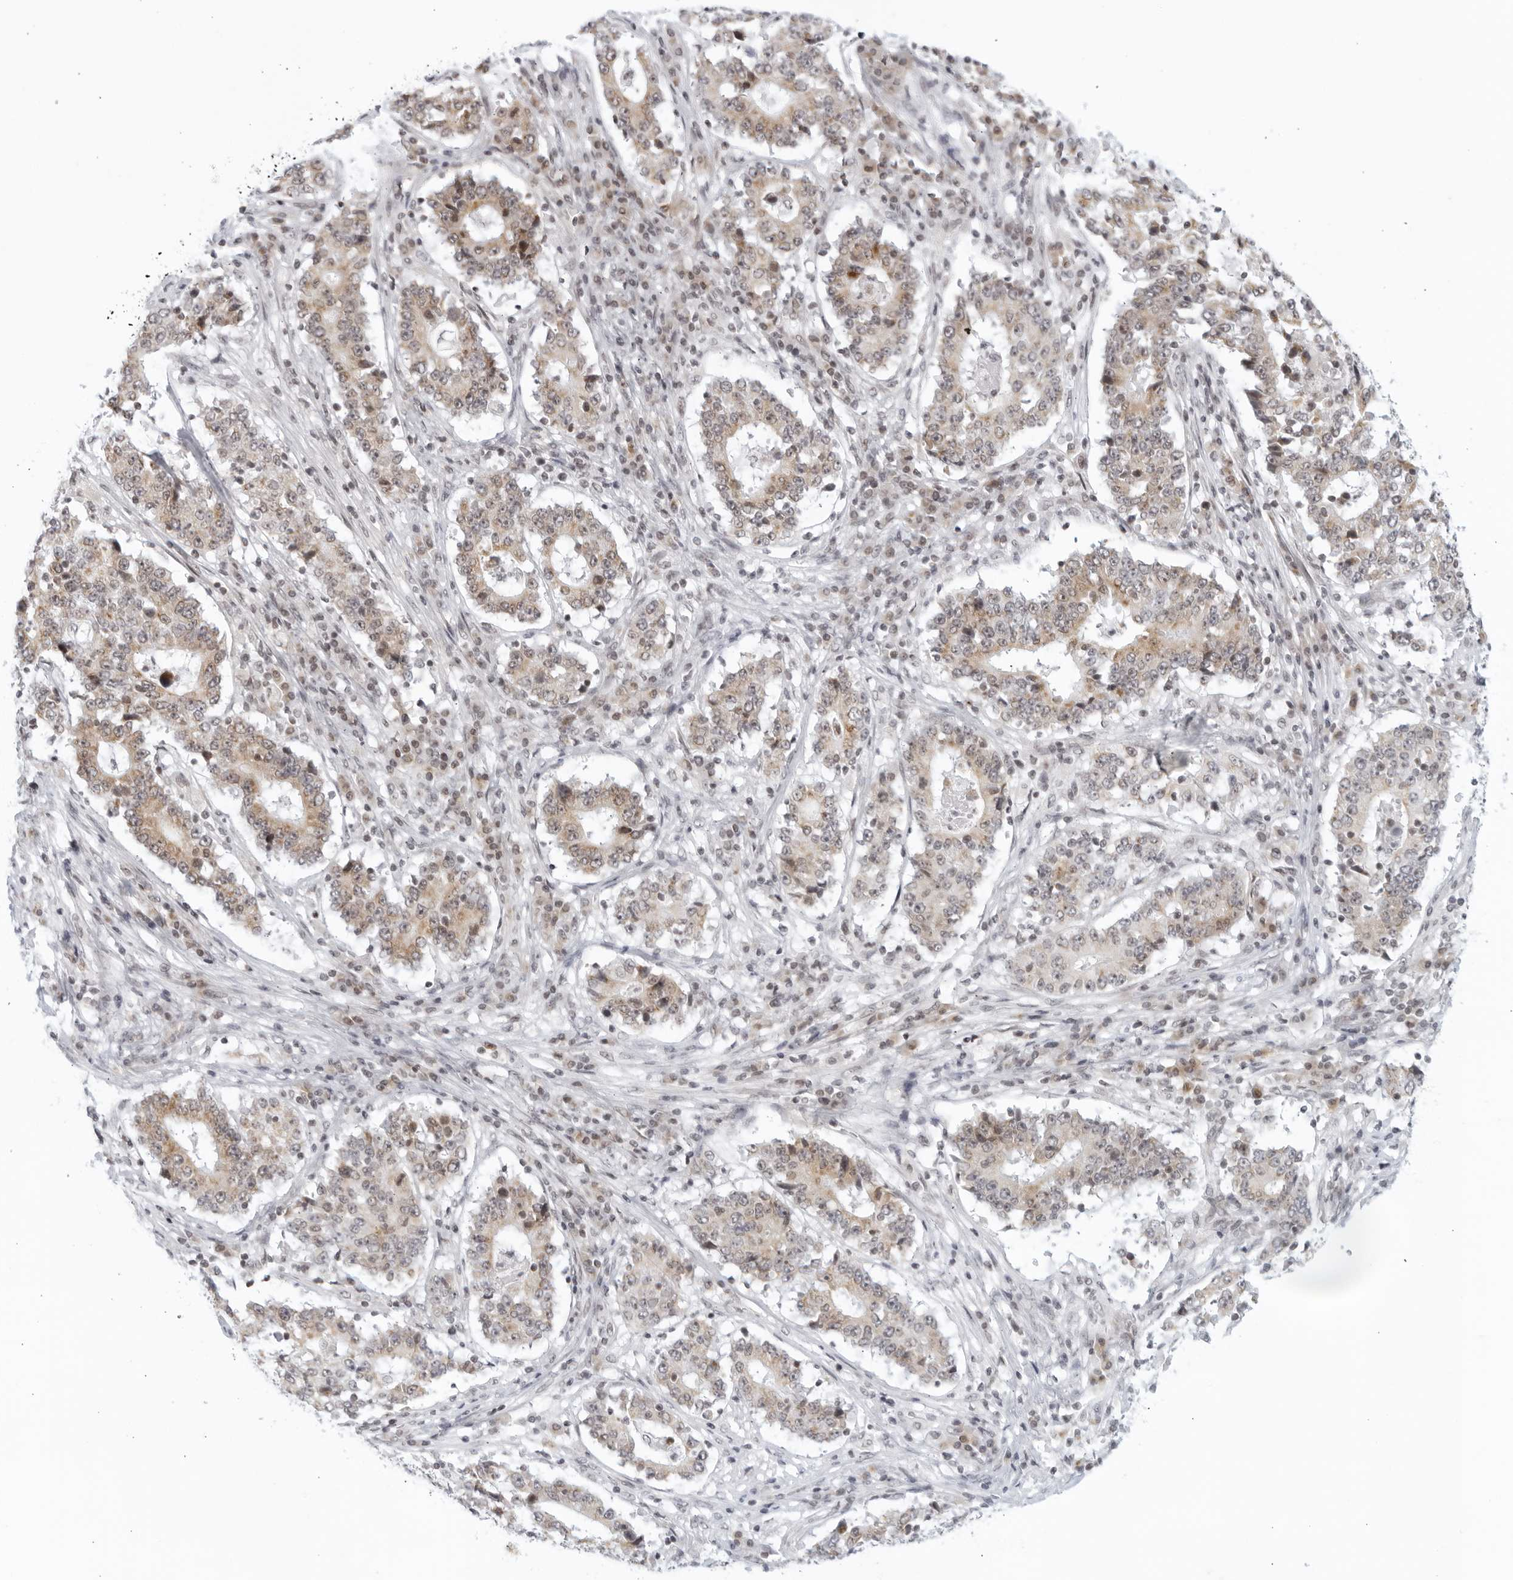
{"staining": {"intensity": "weak", "quantity": "25%-75%", "location": "cytoplasmic/membranous"}, "tissue": "stomach cancer", "cell_type": "Tumor cells", "image_type": "cancer", "snomed": [{"axis": "morphology", "description": "Adenocarcinoma, NOS"}, {"axis": "topography", "description": "Stomach"}], "caption": "Immunohistochemistry (IHC) of human stomach adenocarcinoma reveals low levels of weak cytoplasmic/membranous expression in approximately 25%-75% of tumor cells.", "gene": "RAB11FIP3", "patient": {"sex": "male", "age": 59}}